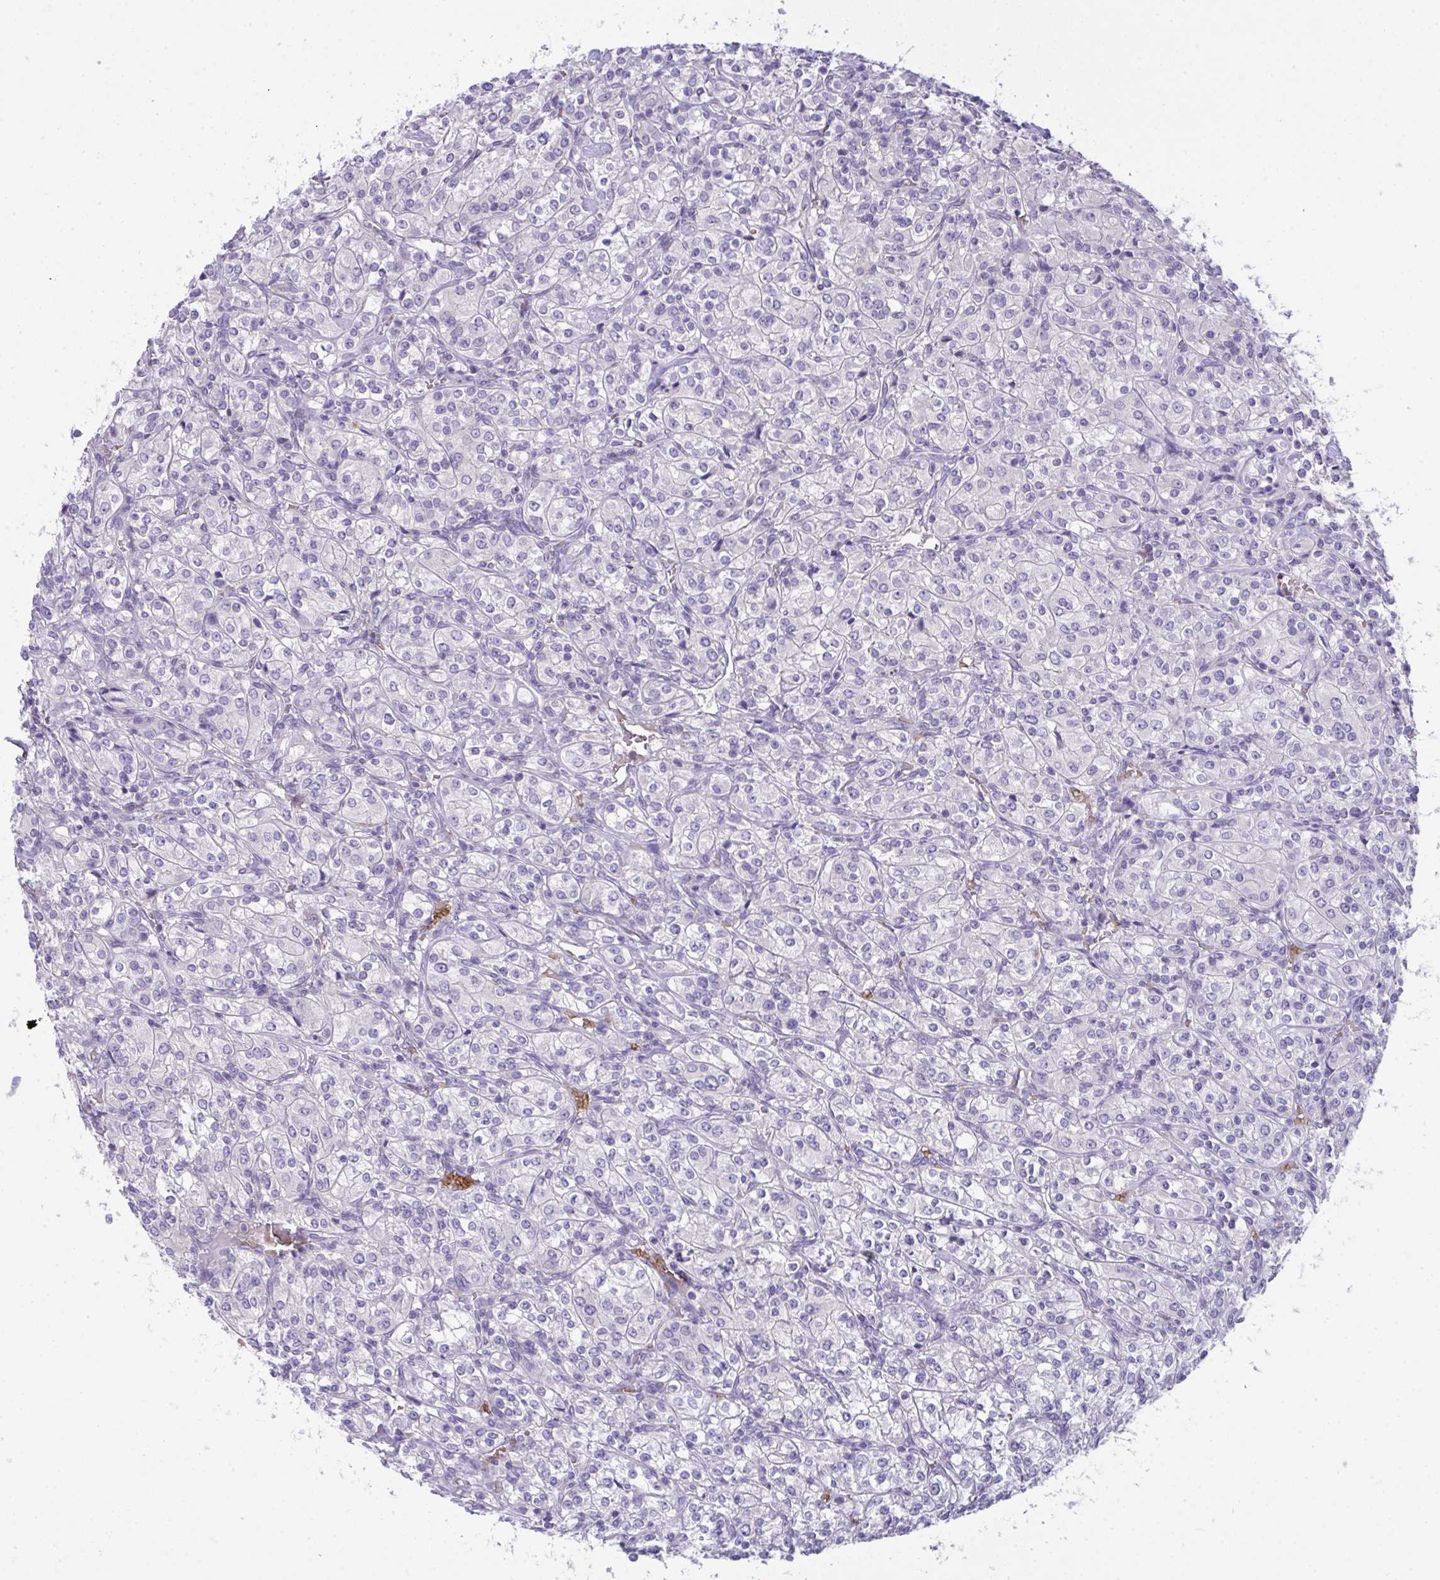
{"staining": {"intensity": "negative", "quantity": "none", "location": "none"}, "tissue": "renal cancer", "cell_type": "Tumor cells", "image_type": "cancer", "snomed": [{"axis": "morphology", "description": "Adenocarcinoma, NOS"}, {"axis": "topography", "description": "Kidney"}], "caption": "DAB immunohistochemical staining of renal cancer (adenocarcinoma) shows no significant positivity in tumor cells. (DAB immunohistochemistry, high magnification).", "gene": "SPTB", "patient": {"sex": "male", "age": 77}}